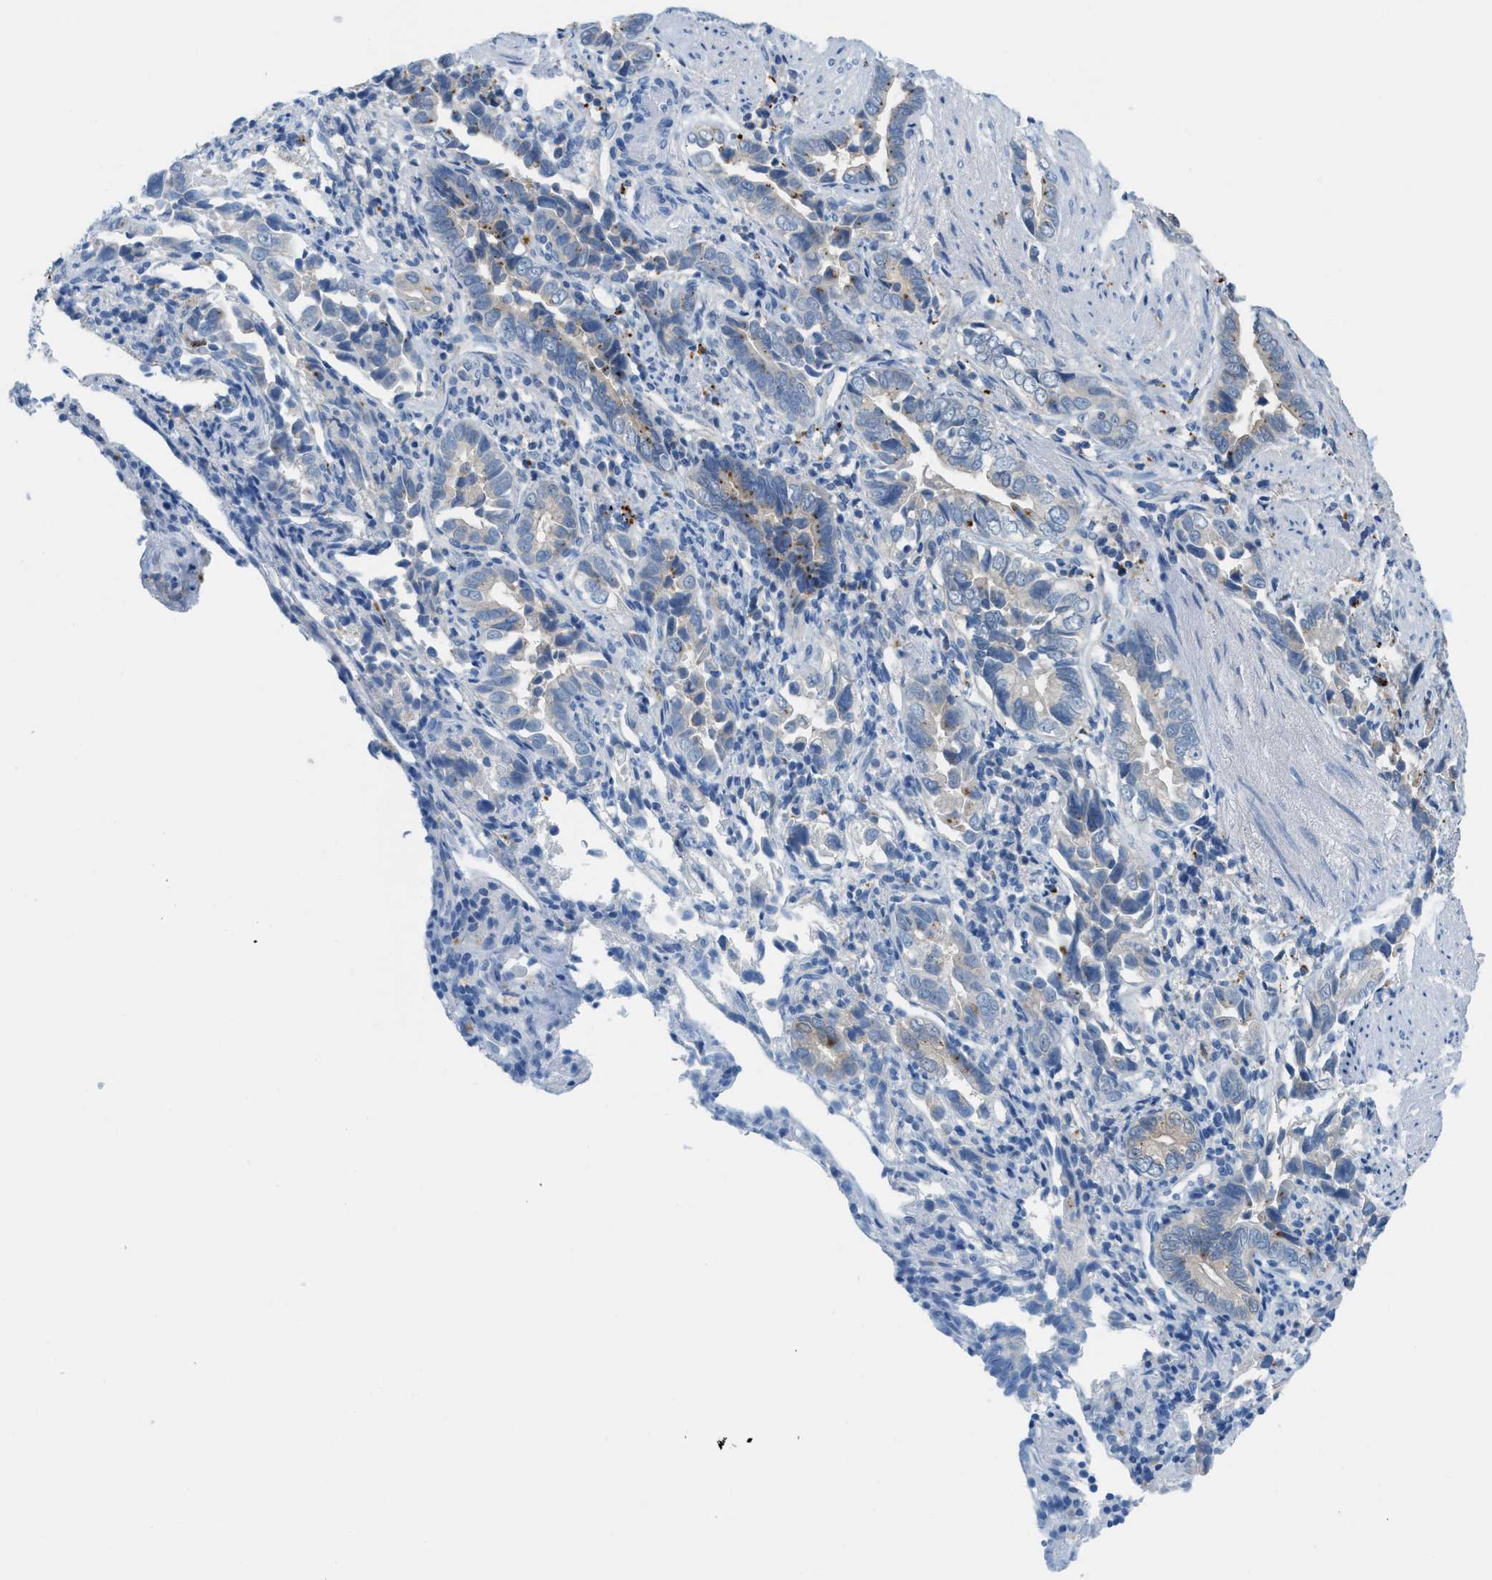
{"staining": {"intensity": "weak", "quantity": "<25%", "location": "cytoplasmic/membranous"}, "tissue": "liver cancer", "cell_type": "Tumor cells", "image_type": "cancer", "snomed": [{"axis": "morphology", "description": "Cholangiocarcinoma"}, {"axis": "topography", "description": "Liver"}], "caption": "A high-resolution image shows immunohistochemistry staining of liver cancer (cholangiocarcinoma), which displays no significant positivity in tumor cells. (DAB (3,3'-diaminobenzidine) immunohistochemistry (IHC) visualized using brightfield microscopy, high magnification).", "gene": "CSTB", "patient": {"sex": "female", "age": 79}}